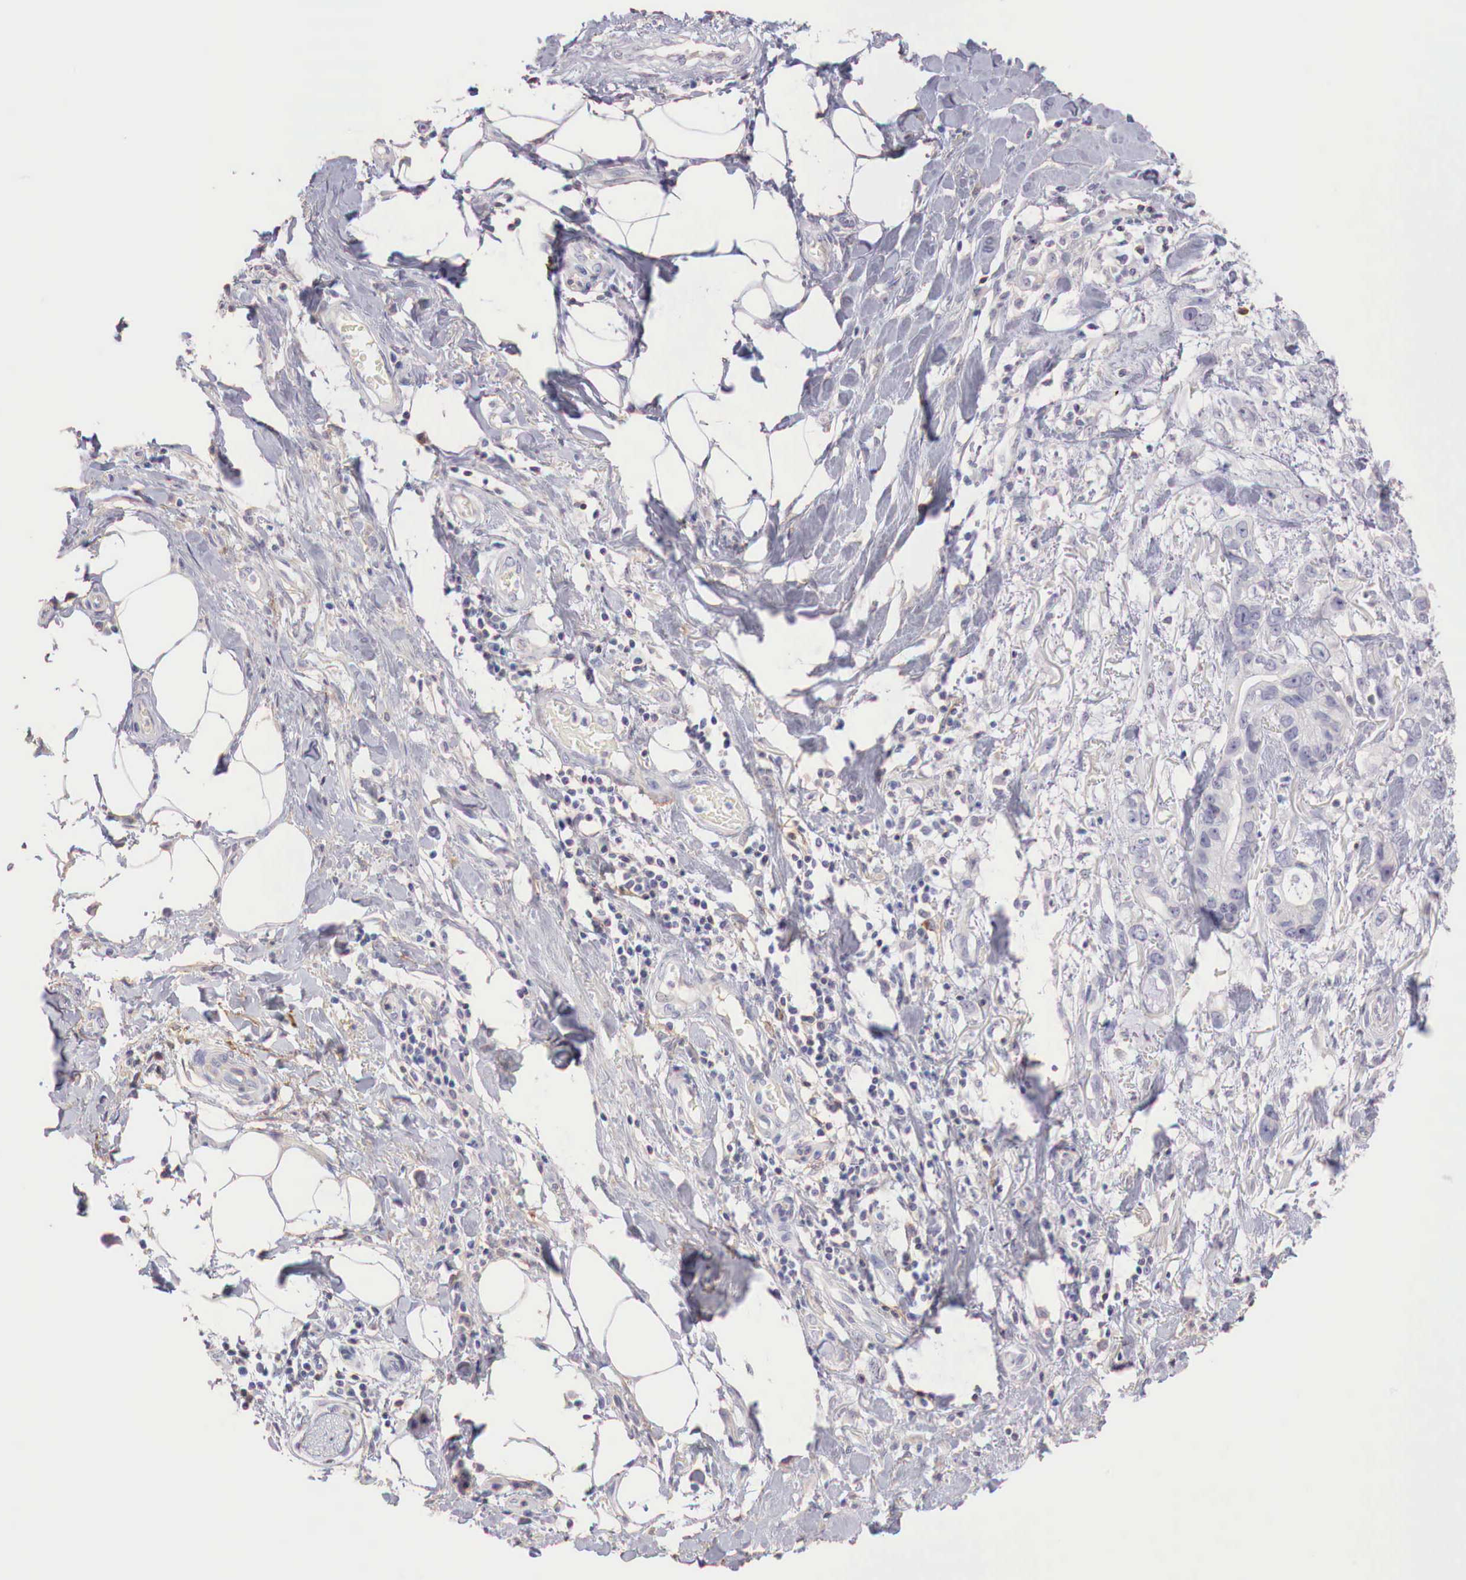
{"staining": {"intensity": "negative", "quantity": "none", "location": "none"}, "tissue": "stomach cancer", "cell_type": "Tumor cells", "image_type": "cancer", "snomed": [{"axis": "morphology", "description": "Adenocarcinoma, NOS"}, {"axis": "topography", "description": "Stomach, upper"}], "caption": "High power microscopy micrograph of an immunohistochemistry histopathology image of stomach adenocarcinoma, revealing no significant staining in tumor cells. (Brightfield microscopy of DAB (3,3'-diaminobenzidine) immunohistochemistry (IHC) at high magnification).", "gene": "XPNPEP2", "patient": {"sex": "male", "age": 47}}